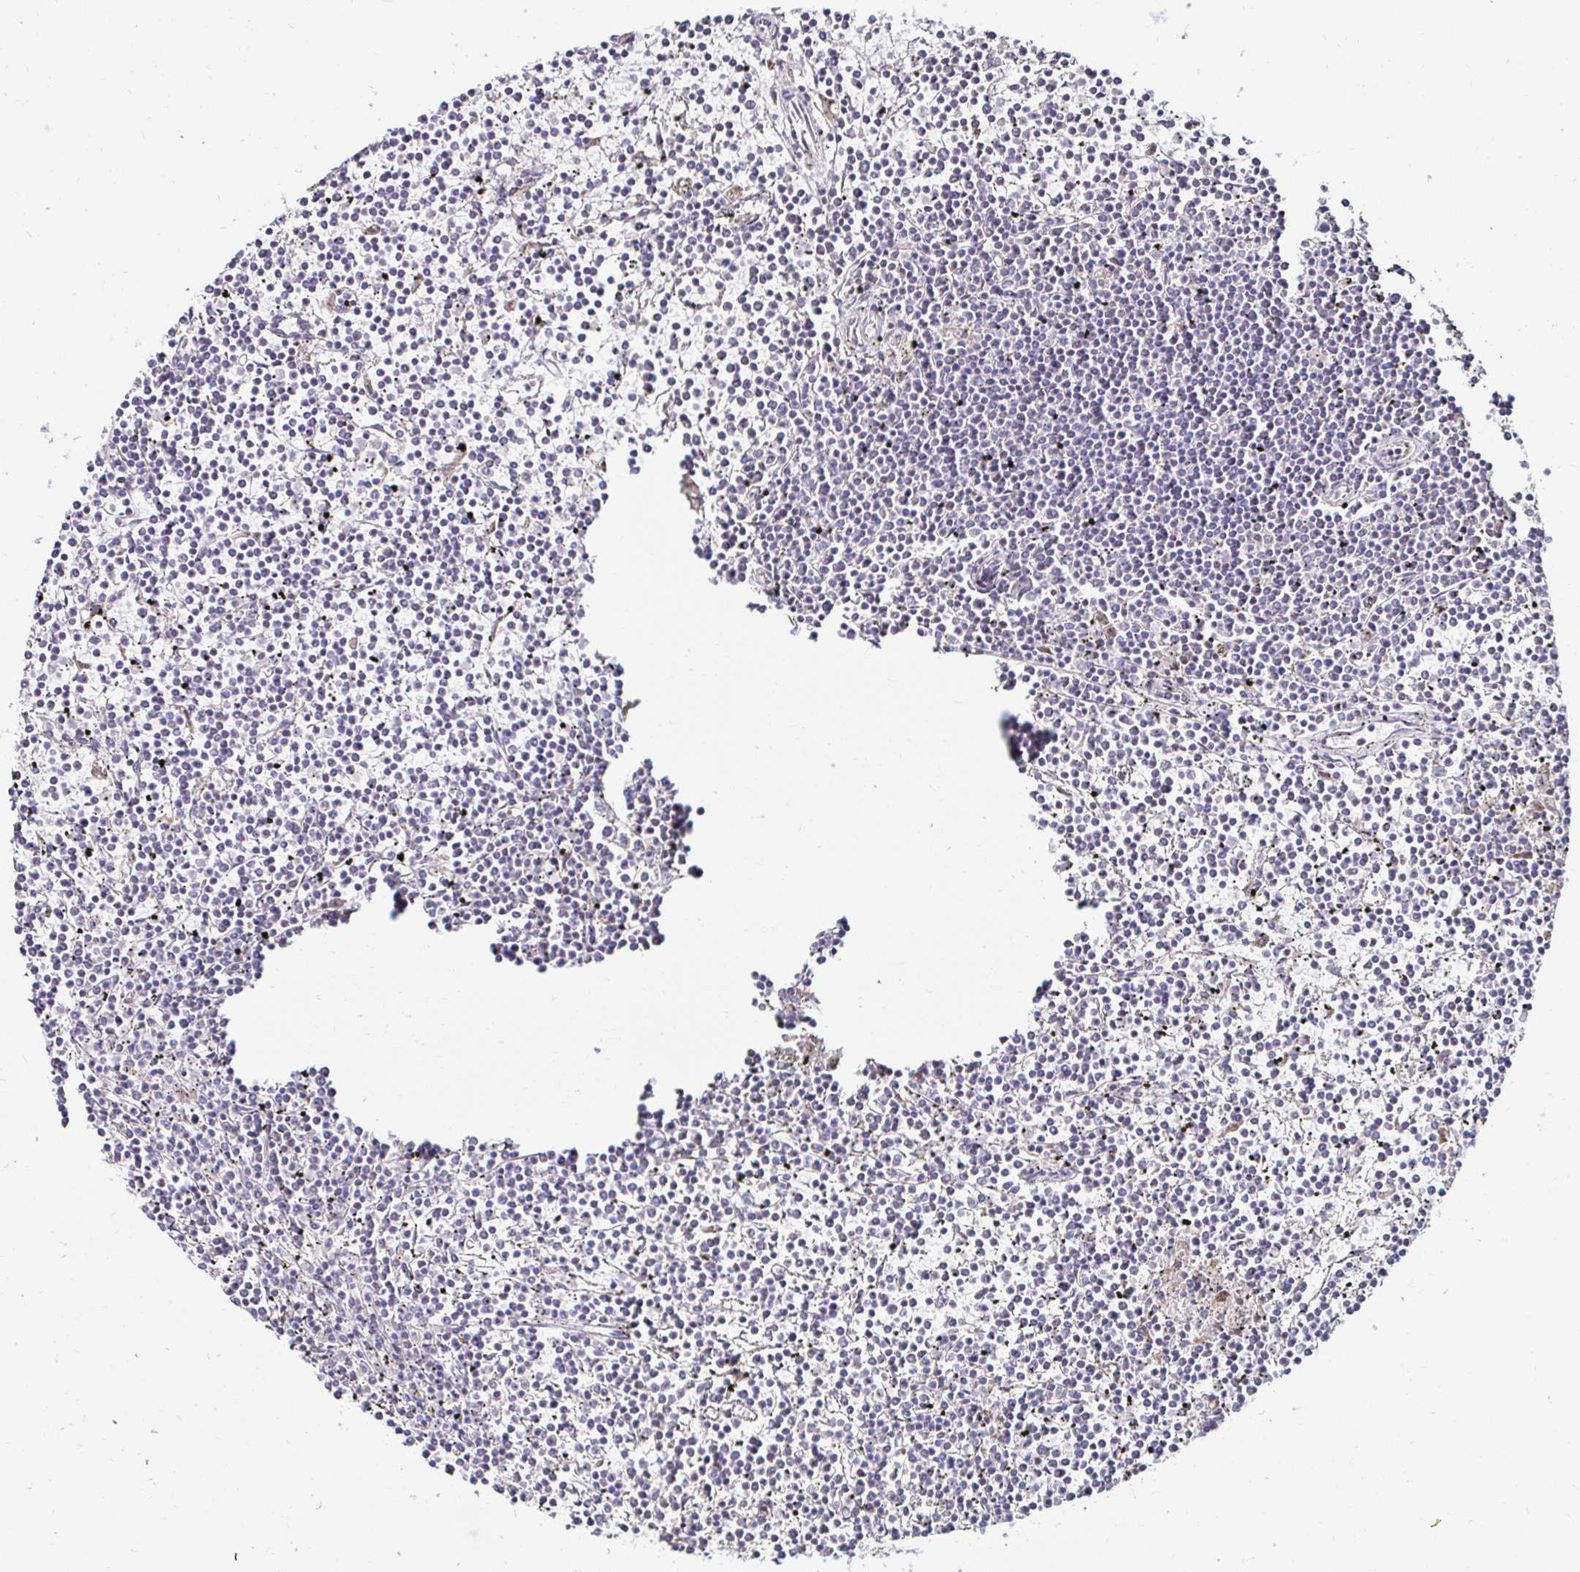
{"staining": {"intensity": "negative", "quantity": "none", "location": "none"}, "tissue": "lymphoma", "cell_type": "Tumor cells", "image_type": "cancer", "snomed": [{"axis": "morphology", "description": "Malignant lymphoma, non-Hodgkin's type, Low grade"}, {"axis": "topography", "description": "Spleen"}], "caption": "IHC micrograph of human malignant lymphoma, non-Hodgkin's type (low-grade) stained for a protein (brown), which reveals no staining in tumor cells.", "gene": "GALNS", "patient": {"sex": "female", "age": 19}}